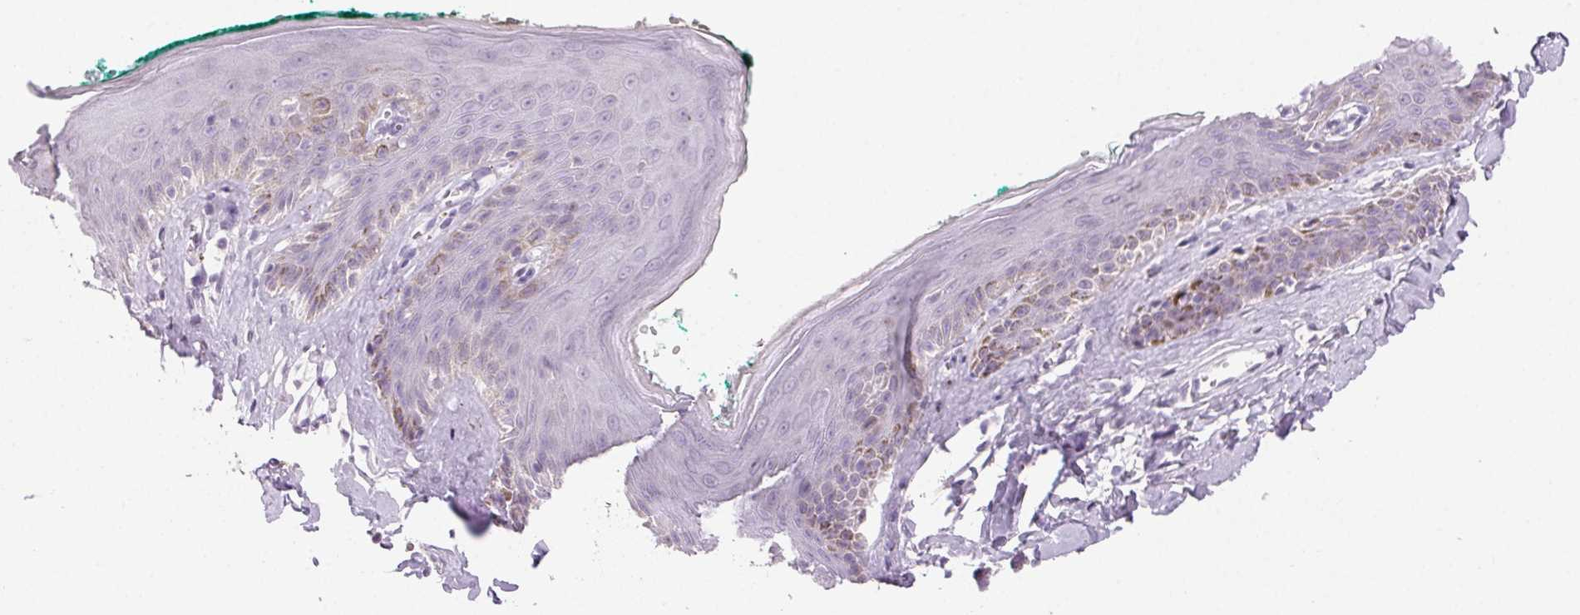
{"staining": {"intensity": "negative", "quantity": "none", "location": "none"}, "tissue": "skin", "cell_type": "Epidermal cells", "image_type": "normal", "snomed": [{"axis": "morphology", "description": "Normal tissue, NOS"}, {"axis": "topography", "description": "Vulva"}, {"axis": "topography", "description": "Peripheral nerve tissue"}], "caption": "Immunohistochemical staining of unremarkable skin demonstrates no significant expression in epidermal cells. (DAB (3,3'-diaminobenzidine) IHC visualized using brightfield microscopy, high magnification).", "gene": "BPIFB2", "patient": {"sex": "female", "age": 66}}